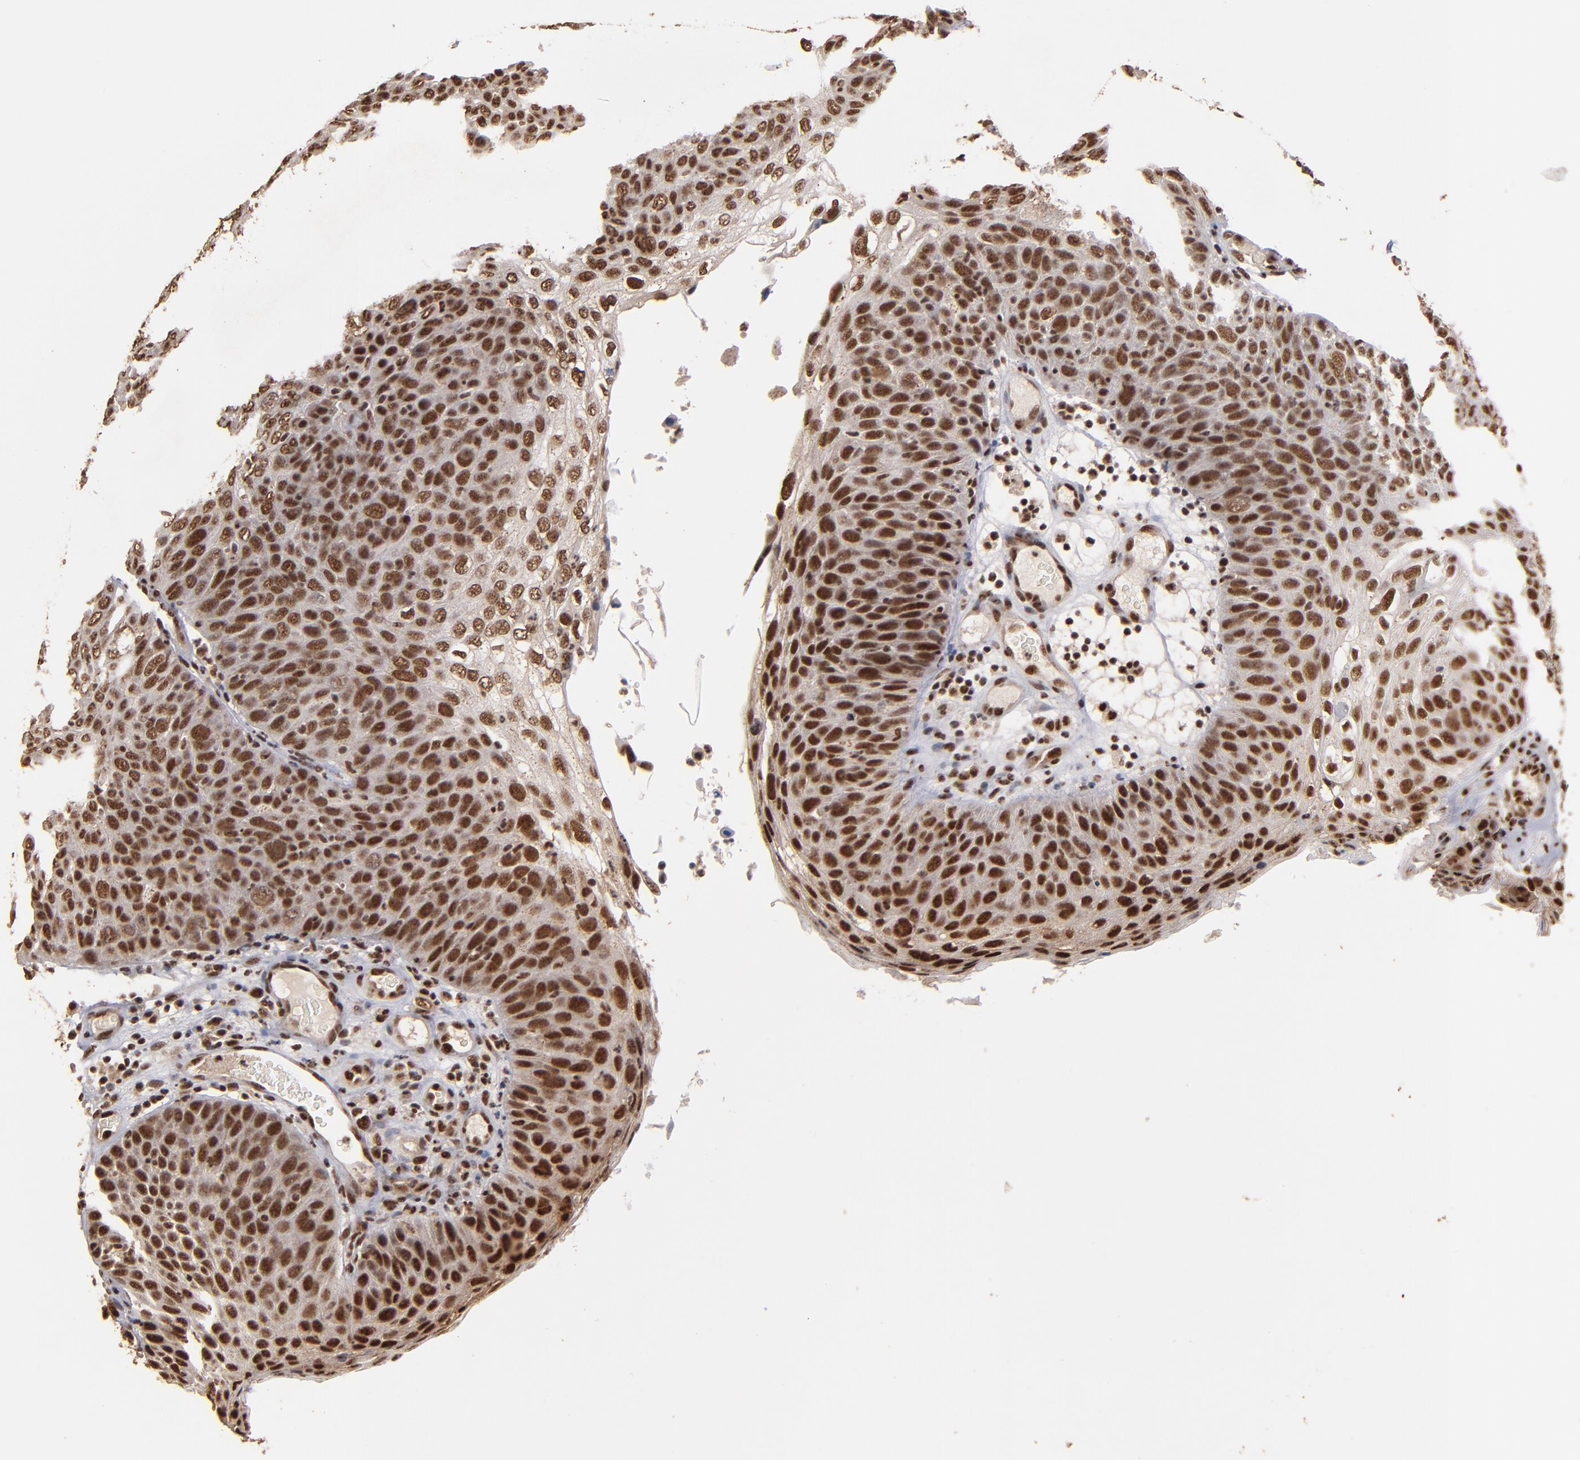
{"staining": {"intensity": "strong", "quantity": ">75%", "location": "cytoplasmic/membranous,nuclear"}, "tissue": "skin cancer", "cell_type": "Tumor cells", "image_type": "cancer", "snomed": [{"axis": "morphology", "description": "Squamous cell carcinoma, NOS"}, {"axis": "topography", "description": "Skin"}], "caption": "DAB (3,3'-diaminobenzidine) immunohistochemical staining of human skin squamous cell carcinoma displays strong cytoplasmic/membranous and nuclear protein positivity in about >75% of tumor cells.", "gene": "SNW1", "patient": {"sex": "male", "age": 87}}